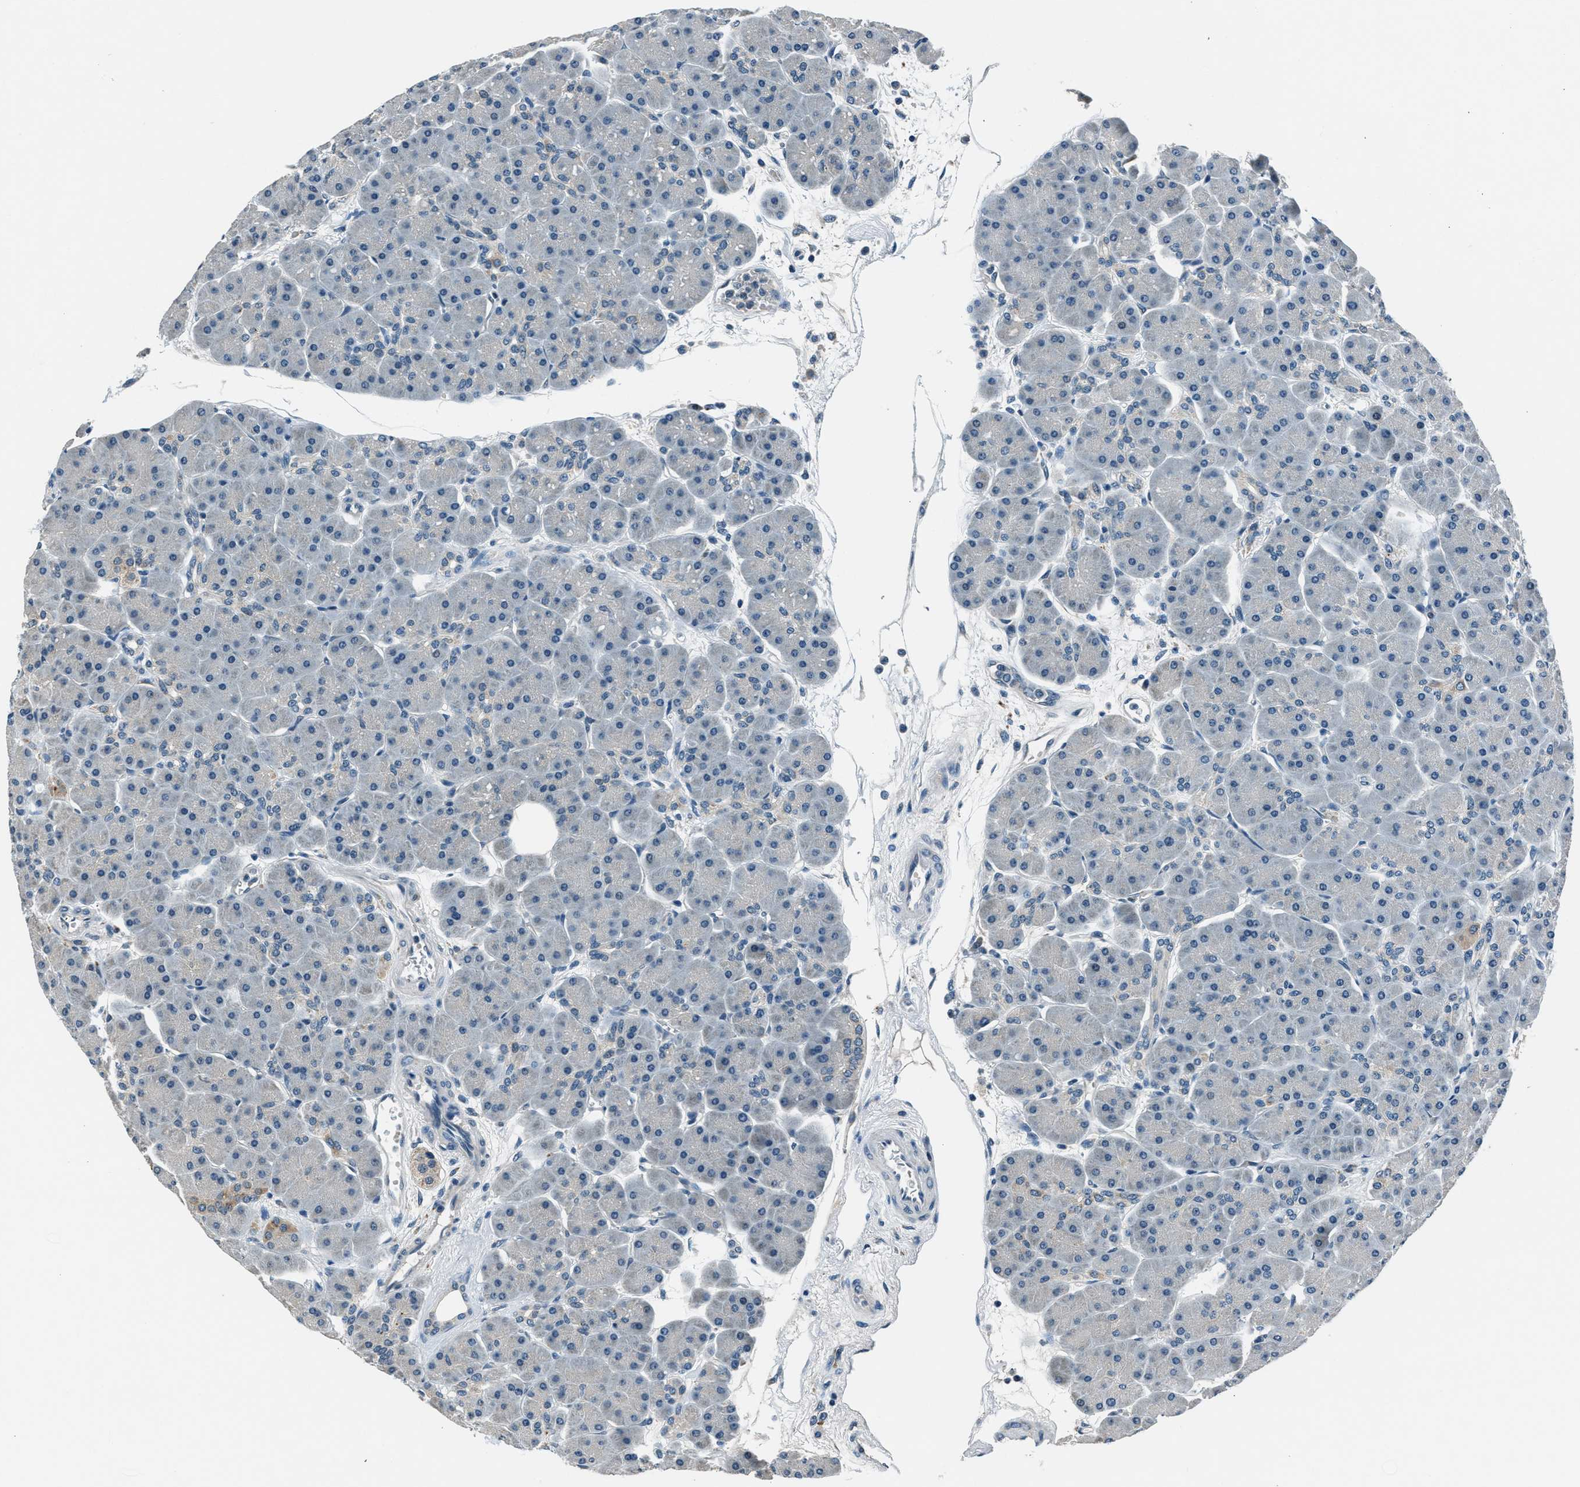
{"staining": {"intensity": "negative", "quantity": "none", "location": "none"}, "tissue": "pancreas", "cell_type": "Exocrine glandular cells", "image_type": "normal", "snomed": [{"axis": "morphology", "description": "Normal tissue, NOS"}, {"axis": "topography", "description": "Pancreas"}], "caption": "This is a photomicrograph of IHC staining of benign pancreas, which shows no staining in exocrine glandular cells.", "gene": "NME8", "patient": {"sex": "male", "age": 66}}